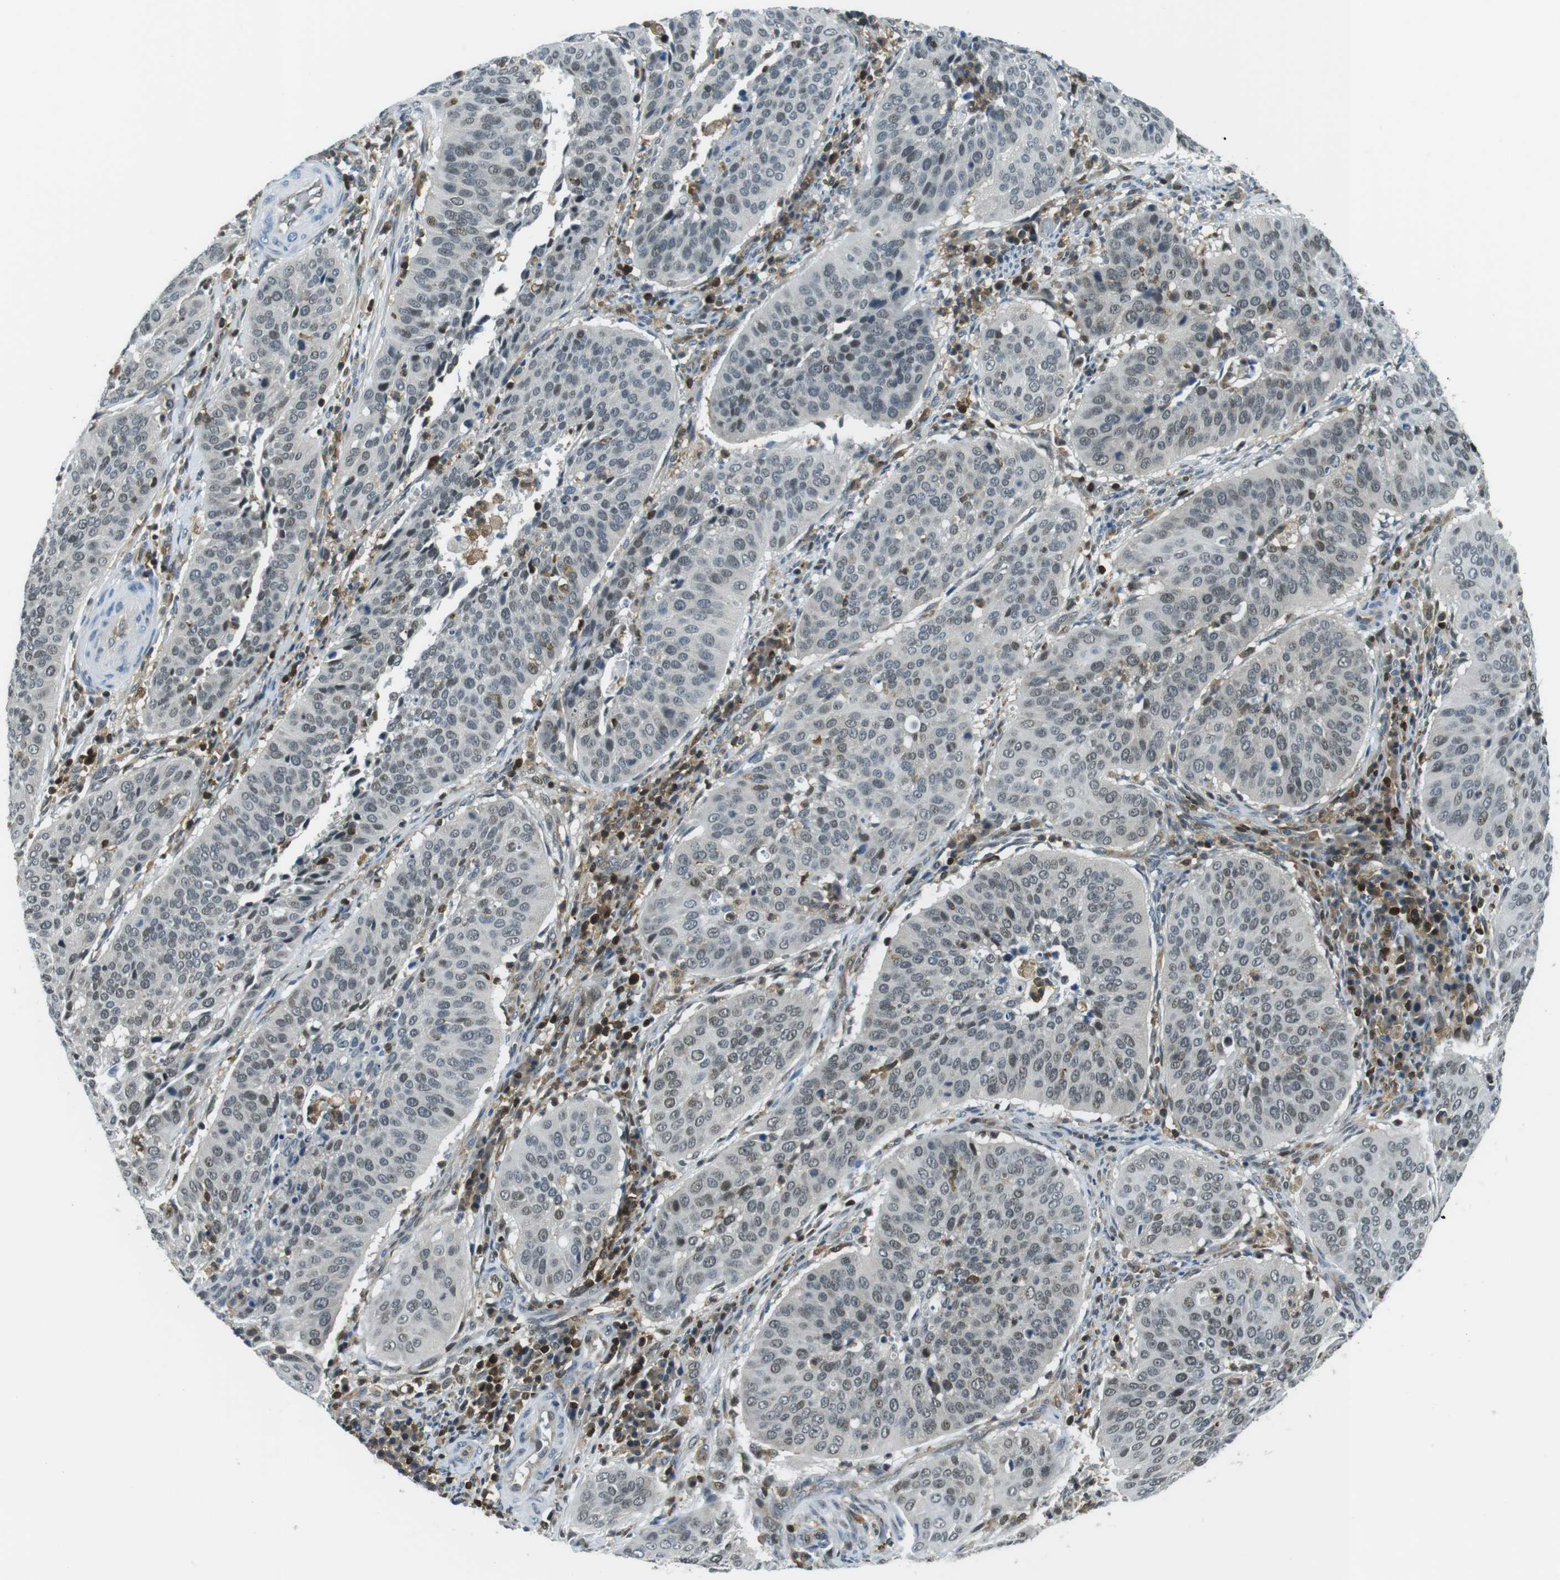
{"staining": {"intensity": "weak", "quantity": "<25%", "location": "nuclear"}, "tissue": "cervical cancer", "cell_type": "Tumor cells", "image_type": "cancer", "snomed": [{"axis": "morphology", "description": "Normal tissue, NOS"}, {"axis": "morphology", "description": "Squamous cell carcinoma, NOS"}, {"axis": "topography", "description": "Cervix"}], "caption": "This is a histopathology image of immunohistochemistry staining of squamous cell carcinoma (cervical), which shows no expression in tumor cells. The staining was performed using DAB to visualize the protein expression in brown, while the nuclei were stained in blue with hematoxylin (Magnification: 20x).", "gene": "STK10", "patient": {"sex": "female", "age": 39}}